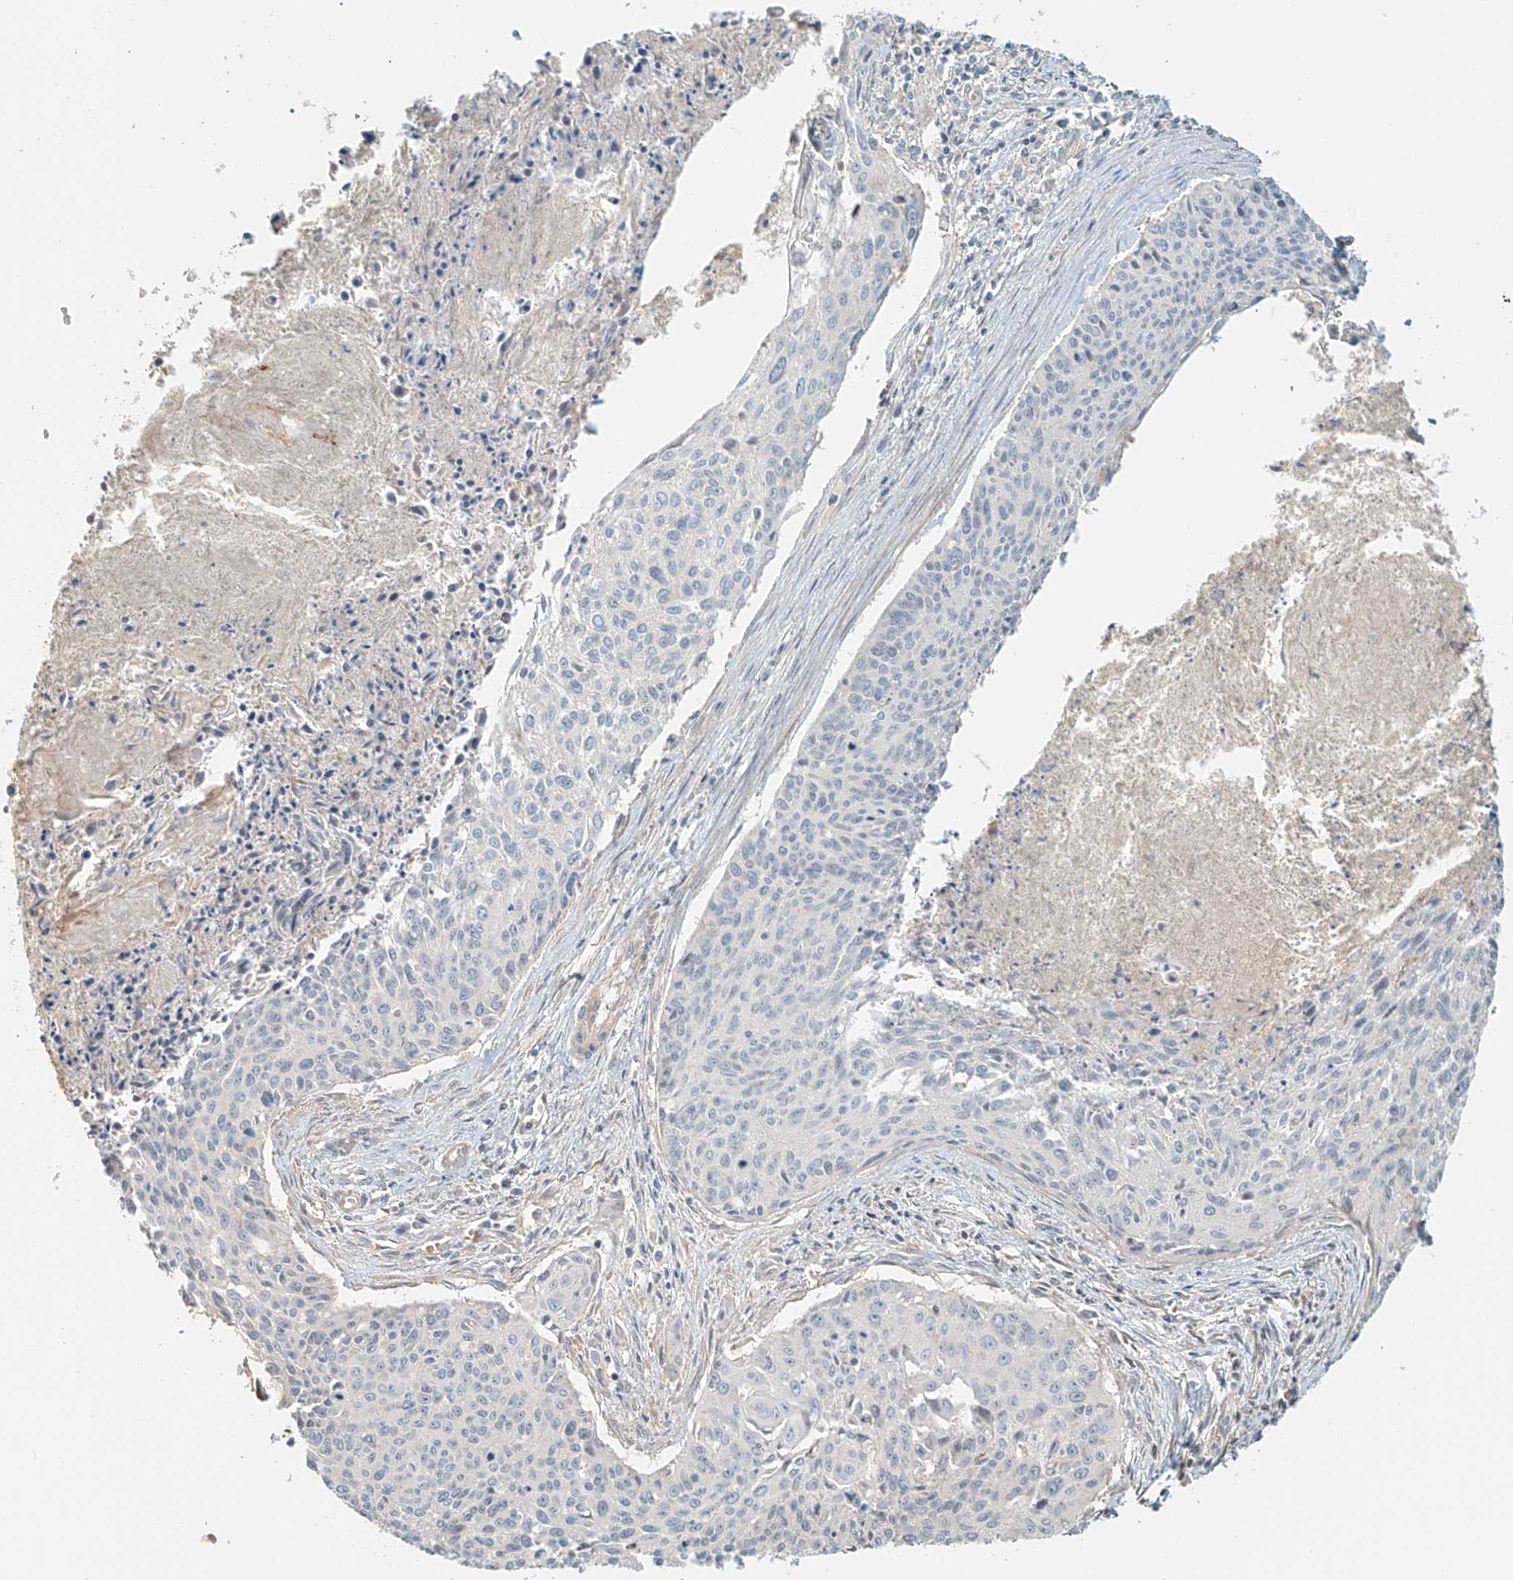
{"staining": {"intensity": "negative", "quantity": "none", "location": "none"}, "tissue": "cervical cancer", "cell_type": "Tumor cells", "image_type": "cancer", "snomed": [{"axis": "morphology", "description": "Squamous cell carcinoma, NOS"}, {"axis": "topography", "description": "Cervix"}], "caption": "Micrograph shows no significant protein expression in tumor cells of cervical cancer (squamous cell carcinoma).", "gene": "UPK1B", "patient": {"sex": "female", "age": 55}}